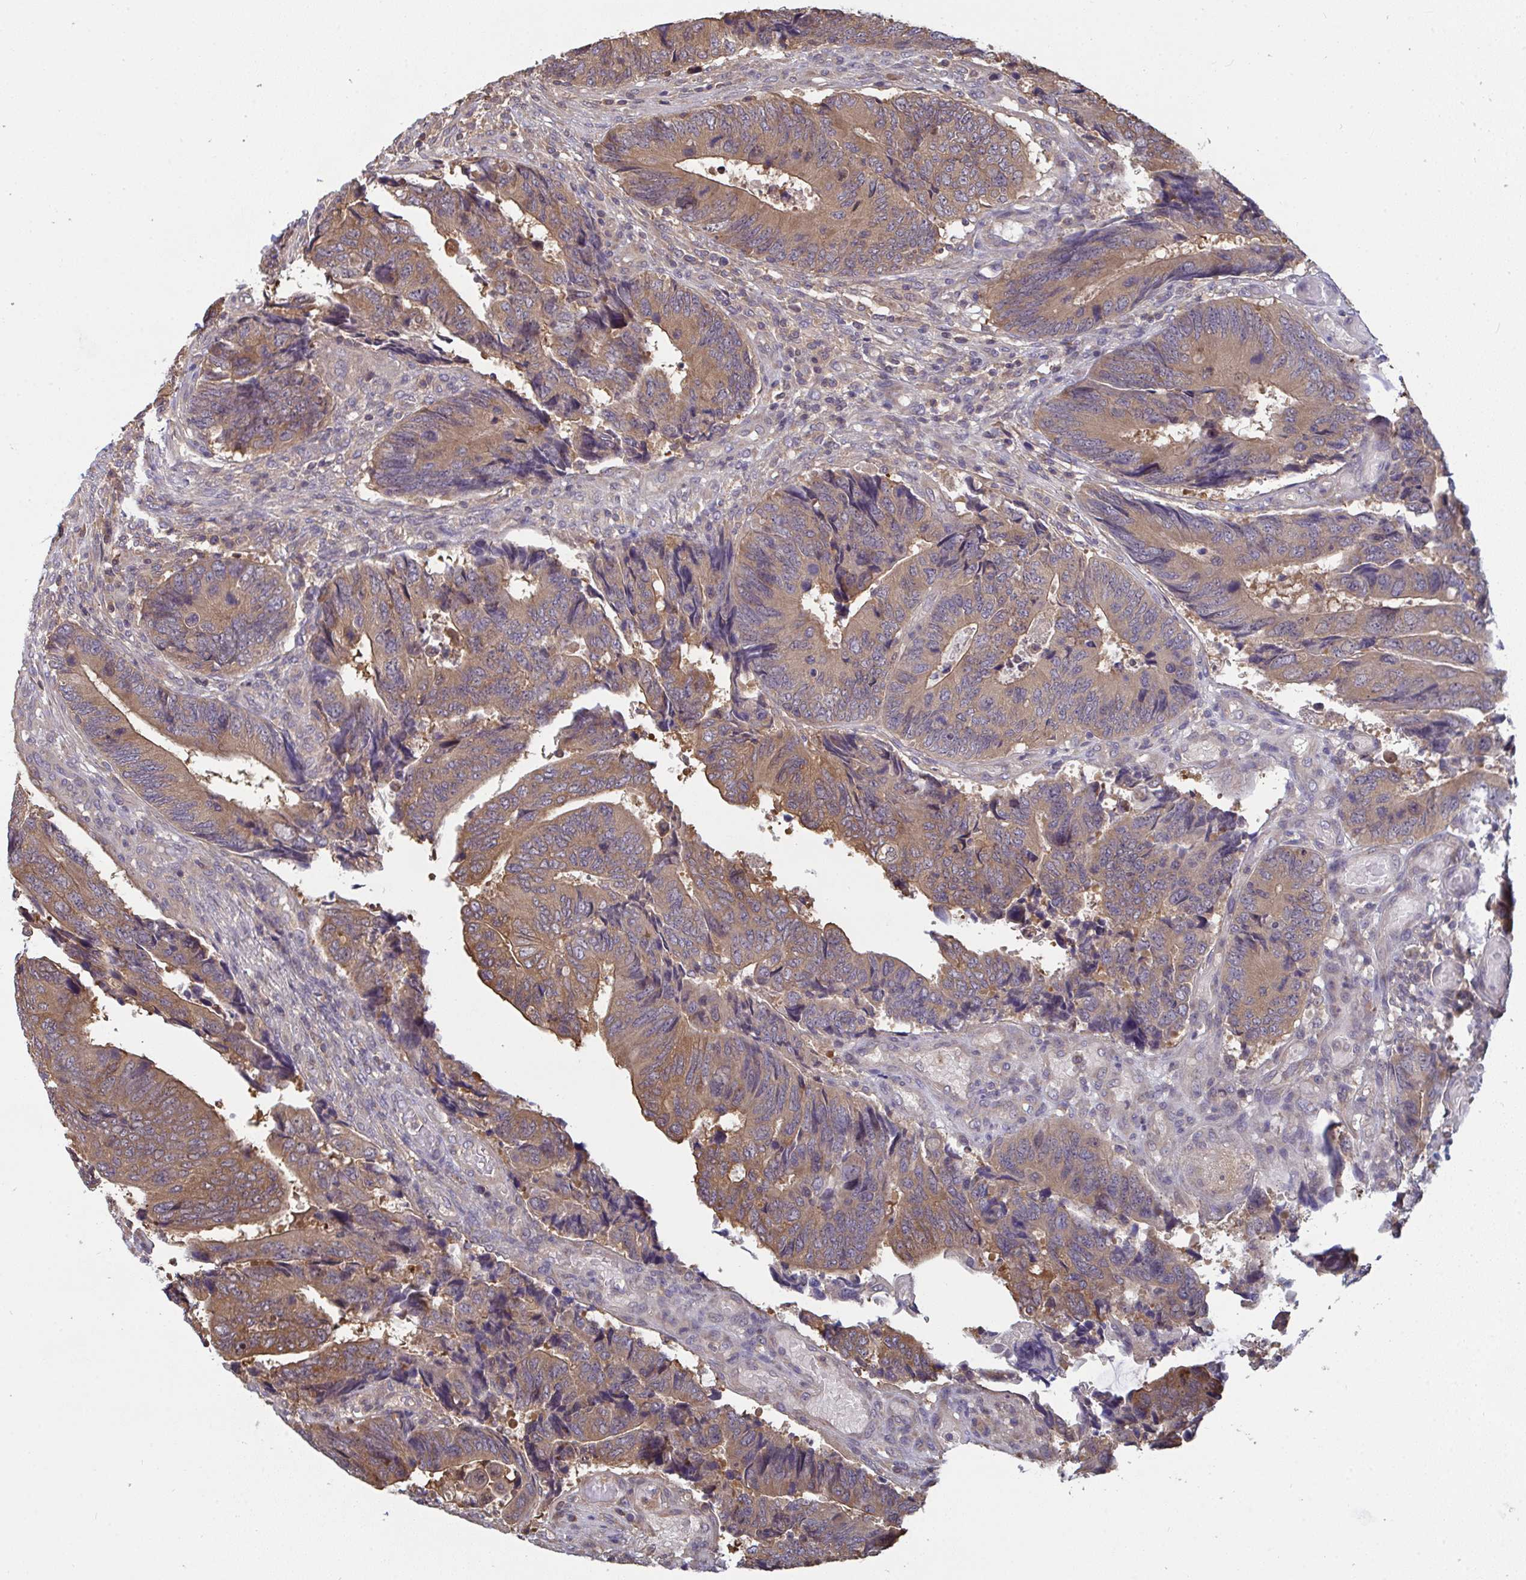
{"staining": {"intensity": "moderate", "quantity": ">75%", "location": "cytoplasmic/membranous"}, "tissue": "colorectal cancer", "cell_type": "Tumor cells", "image_type": "cancer", "snomed": [{"axis": "morphology", "description": "Adenocarcinoma, NOS"}, {"axis": "topography", "description": "Colon"}], "caption": "IHC staining of colorectal cancer (adenocarcinoma), which demonstrates medium levels of moderate cytoplasmic/membranous expression in approximately >75% of tumor cells indicating moderate cytoplasmic/membranous protein staining. The staining was performed using DAB (brown) for protein detection and nuclei were counterstained in hematoxylin (blue).", "gene": "TTC9C", "patient": {"sex": "male", "age": 87}}